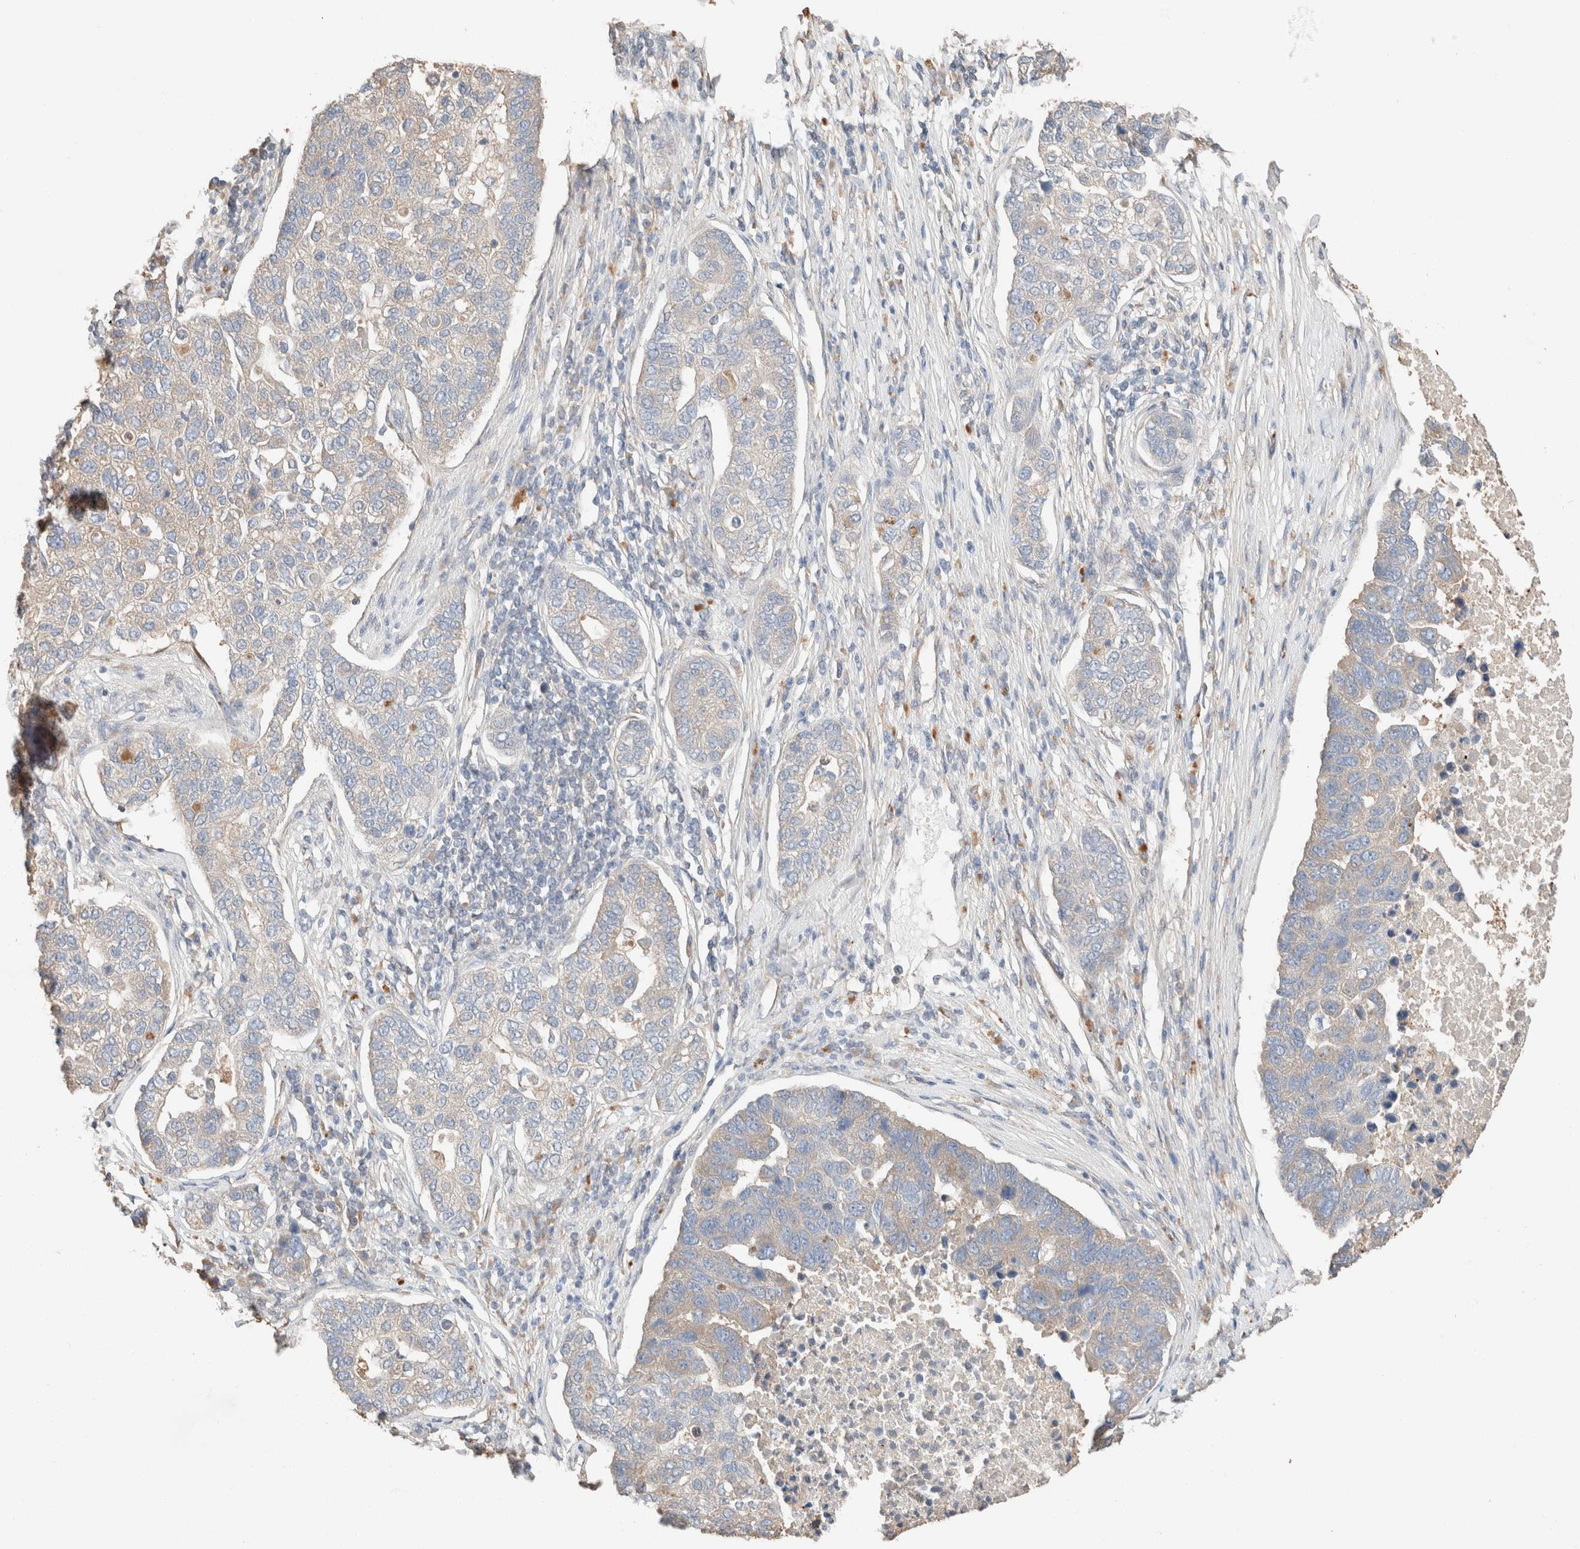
{"staining": {"intensity": "weak", "quantity": "<25%", "location": "cytoplasmic/membranous"}, "tissue": "pancreatic cancer", "cell_type": "Tumor cells", "image_type": "cancer", "snomed": [{"axis": "morphology", "description": "Adenocarcinoma, NOS"}, {"axis": "topography", "description": "Pancreas"}], "caption": "The photomicrograph shows no significant staining in tumor cells of adenocarcinoma (pancreatic).", "gene": "TUBD1", "patient": {"sex": "female", "age": 61}}